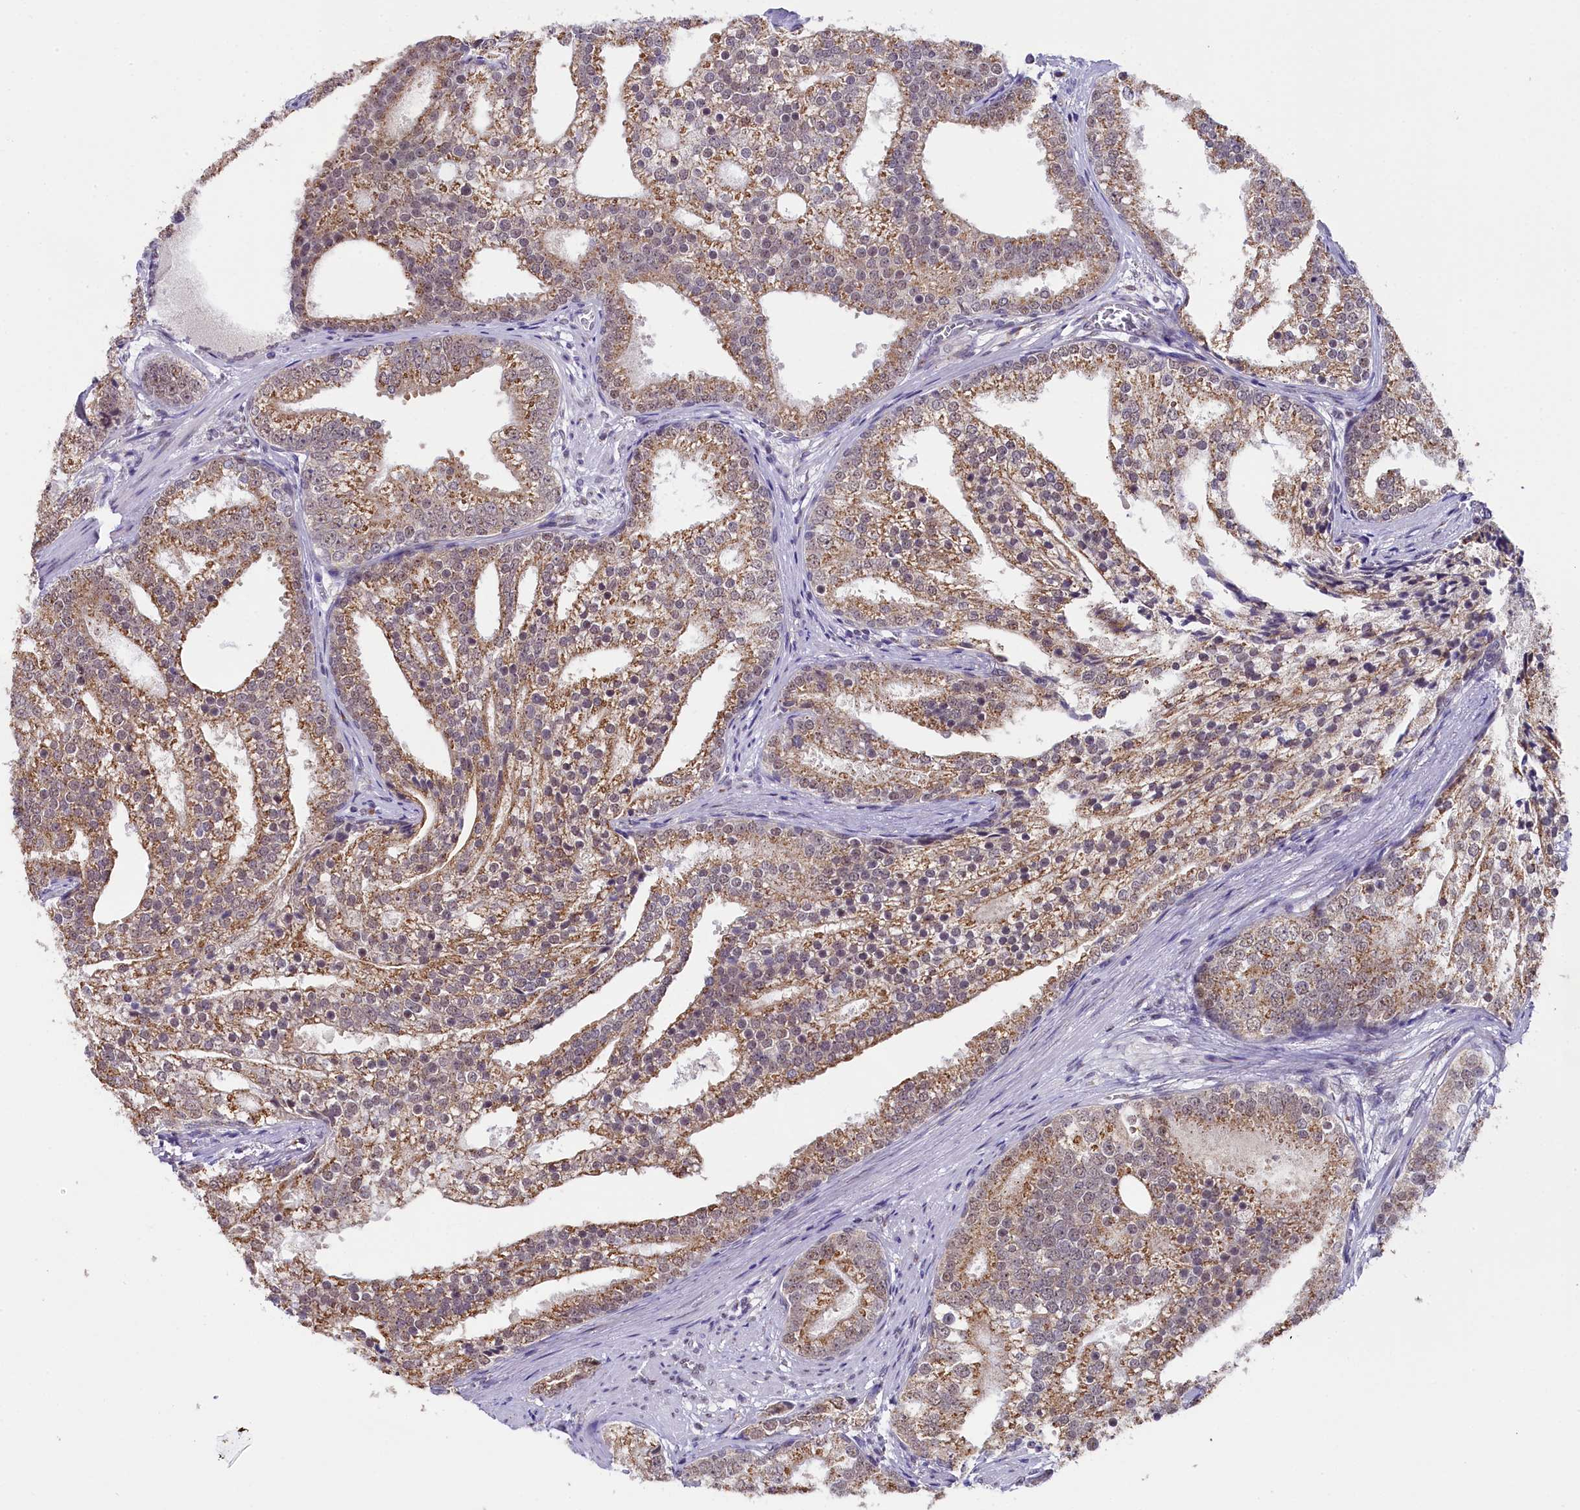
{"staining": {"intensity": "moderate", "quantity": "25%-75%", "location": "cytoplasmic/membranous,nuclear"}, "tissue": "prostate cancer", "cell_type": "Tumor cells", "image_type": "cancer", "snomed": [{"axis": "morphology", "description": "Adenocarcinoma, High grade"}, {"axis": "topography", "description": "Prostate"}], "caption": "A histopathology image of prostate adenocarcinoma (high-grade) stained for a protein shows moderate cytoplasmic/membranous and nuclear brown staining in tumor cells.", "gene": "NCBP1", "patient": {"sex": "male", "age": 75}}